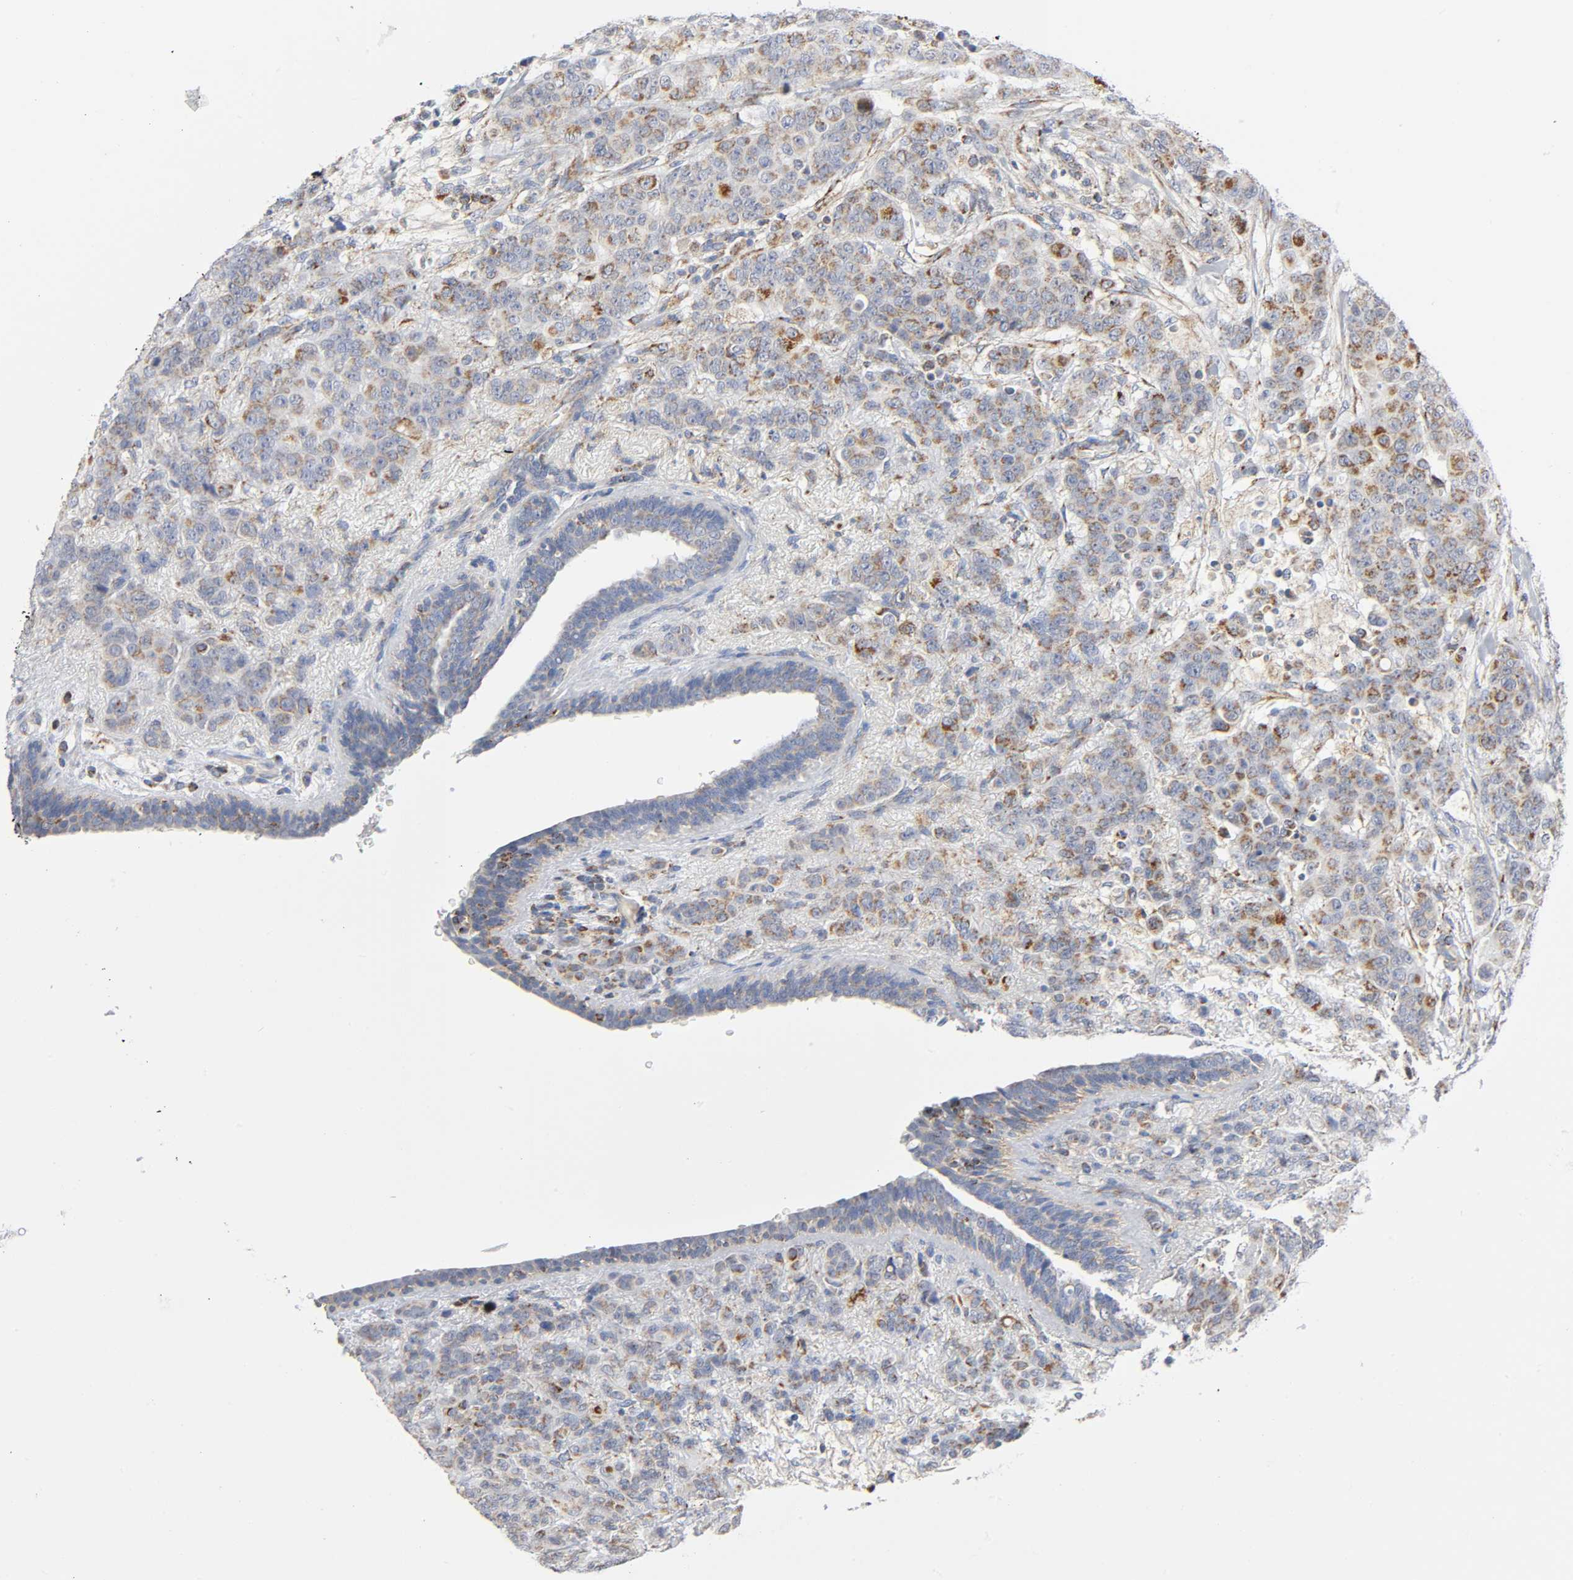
{"staining": {"intensity": "moderate", "quantity": ">75%", "location": "cytoplasmic/membranous"}, "tissue": "breast cancer", "cell_type": "Tumor cells", "image_type": "cancer", "snomed": [{"axis": "morphology", "description": "Duct carcinoma"}, {"axis": "topography", "description": "Breast"}], "caption": "This photomicrograph reveals immunohistochemistry staining of human breast infiltrating ductal carcinoma, with medium moderate cytoplasmic/membranous positivity in approximately >75% of tumor cells.", "gene": "BAK1", "patient": {"sex": "female", "age": 40}}